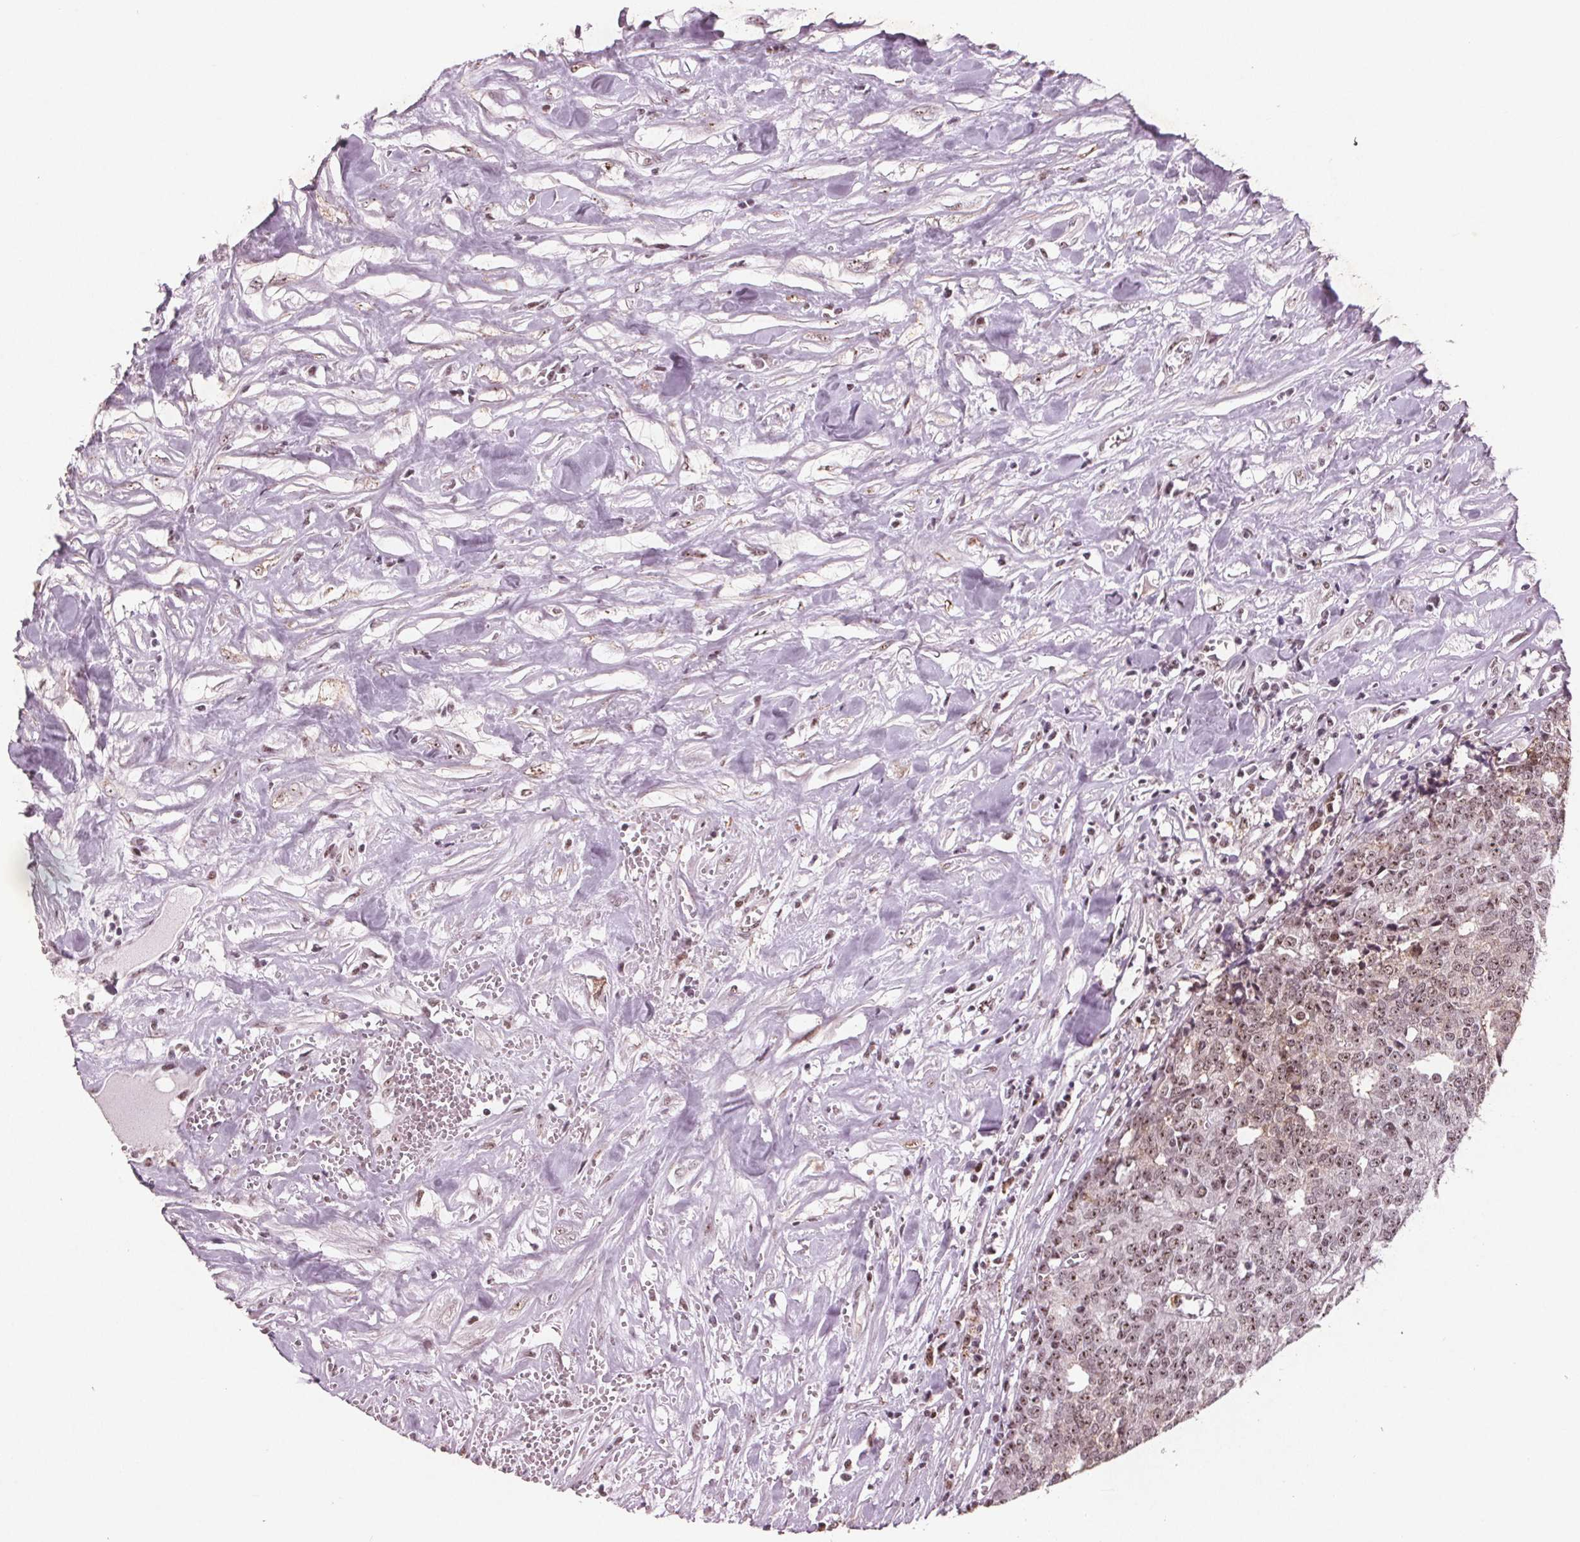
{"staining": {"intensity": "weak", "quantity": ">75%", "location": "nuclear"}, "tissue": "prostate cancer", "cell_type": "Tumor cells", "image_type": "cancer", "snomed": [{"axis": "morphology", "description": "Adenocarcinoma, High grade"}, {"axis": "topography", "description": "Prostate and seminal vesicle, NOS"}], "caption": "Immunohistochemistry (IHC) micrograph of neoplastic tissue: human prostate cancer (adenocarcinoma (high-grade)) stained using immunohistochemistry exhibits low levels of weak protein expression localized specifically in the nuclear of tumor cells, appearing as a nuclear brown color.", "gene": "RPS6KA2", "patient": {"sex": "male", "age": 60}}